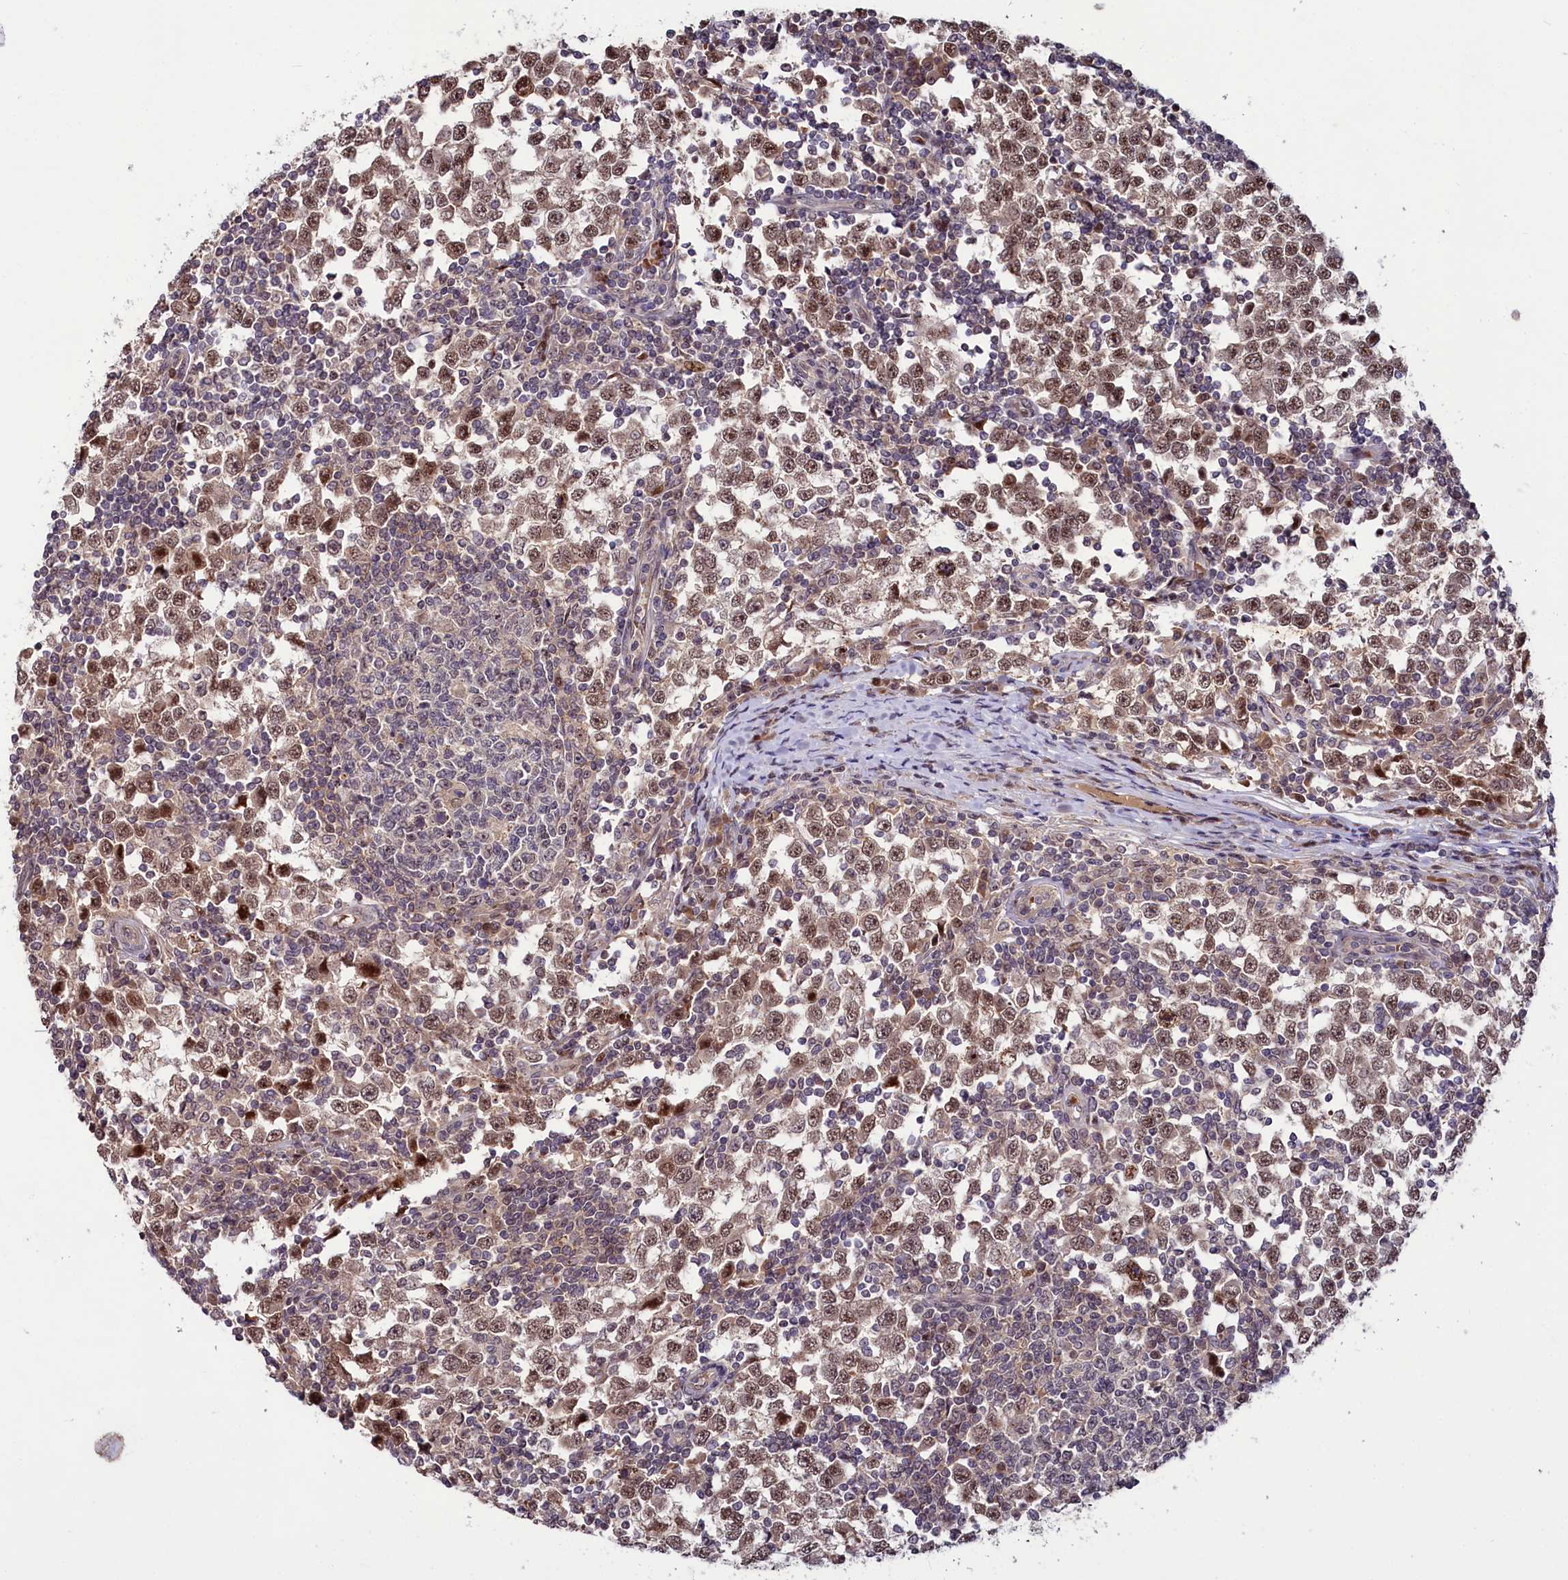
{"staining": {"intensity": "moderate", "quantity": ">75%", "location": "nuclear"}, "tissue": "testis cancer", "cell_type": "Tumor cells", "image_type": "cancer", "snomed": [{"axis": "morphology", "description": "Seminoma, NOS"}, {"axis": "topography", "description": "Testis"}], "caption": "Testis cancer stained with IHC shows moderate nuclear expression in about >75% of tumor cells.", "gene": "N4BP2L1", "patient": {"sex": "male", "age": 65}}